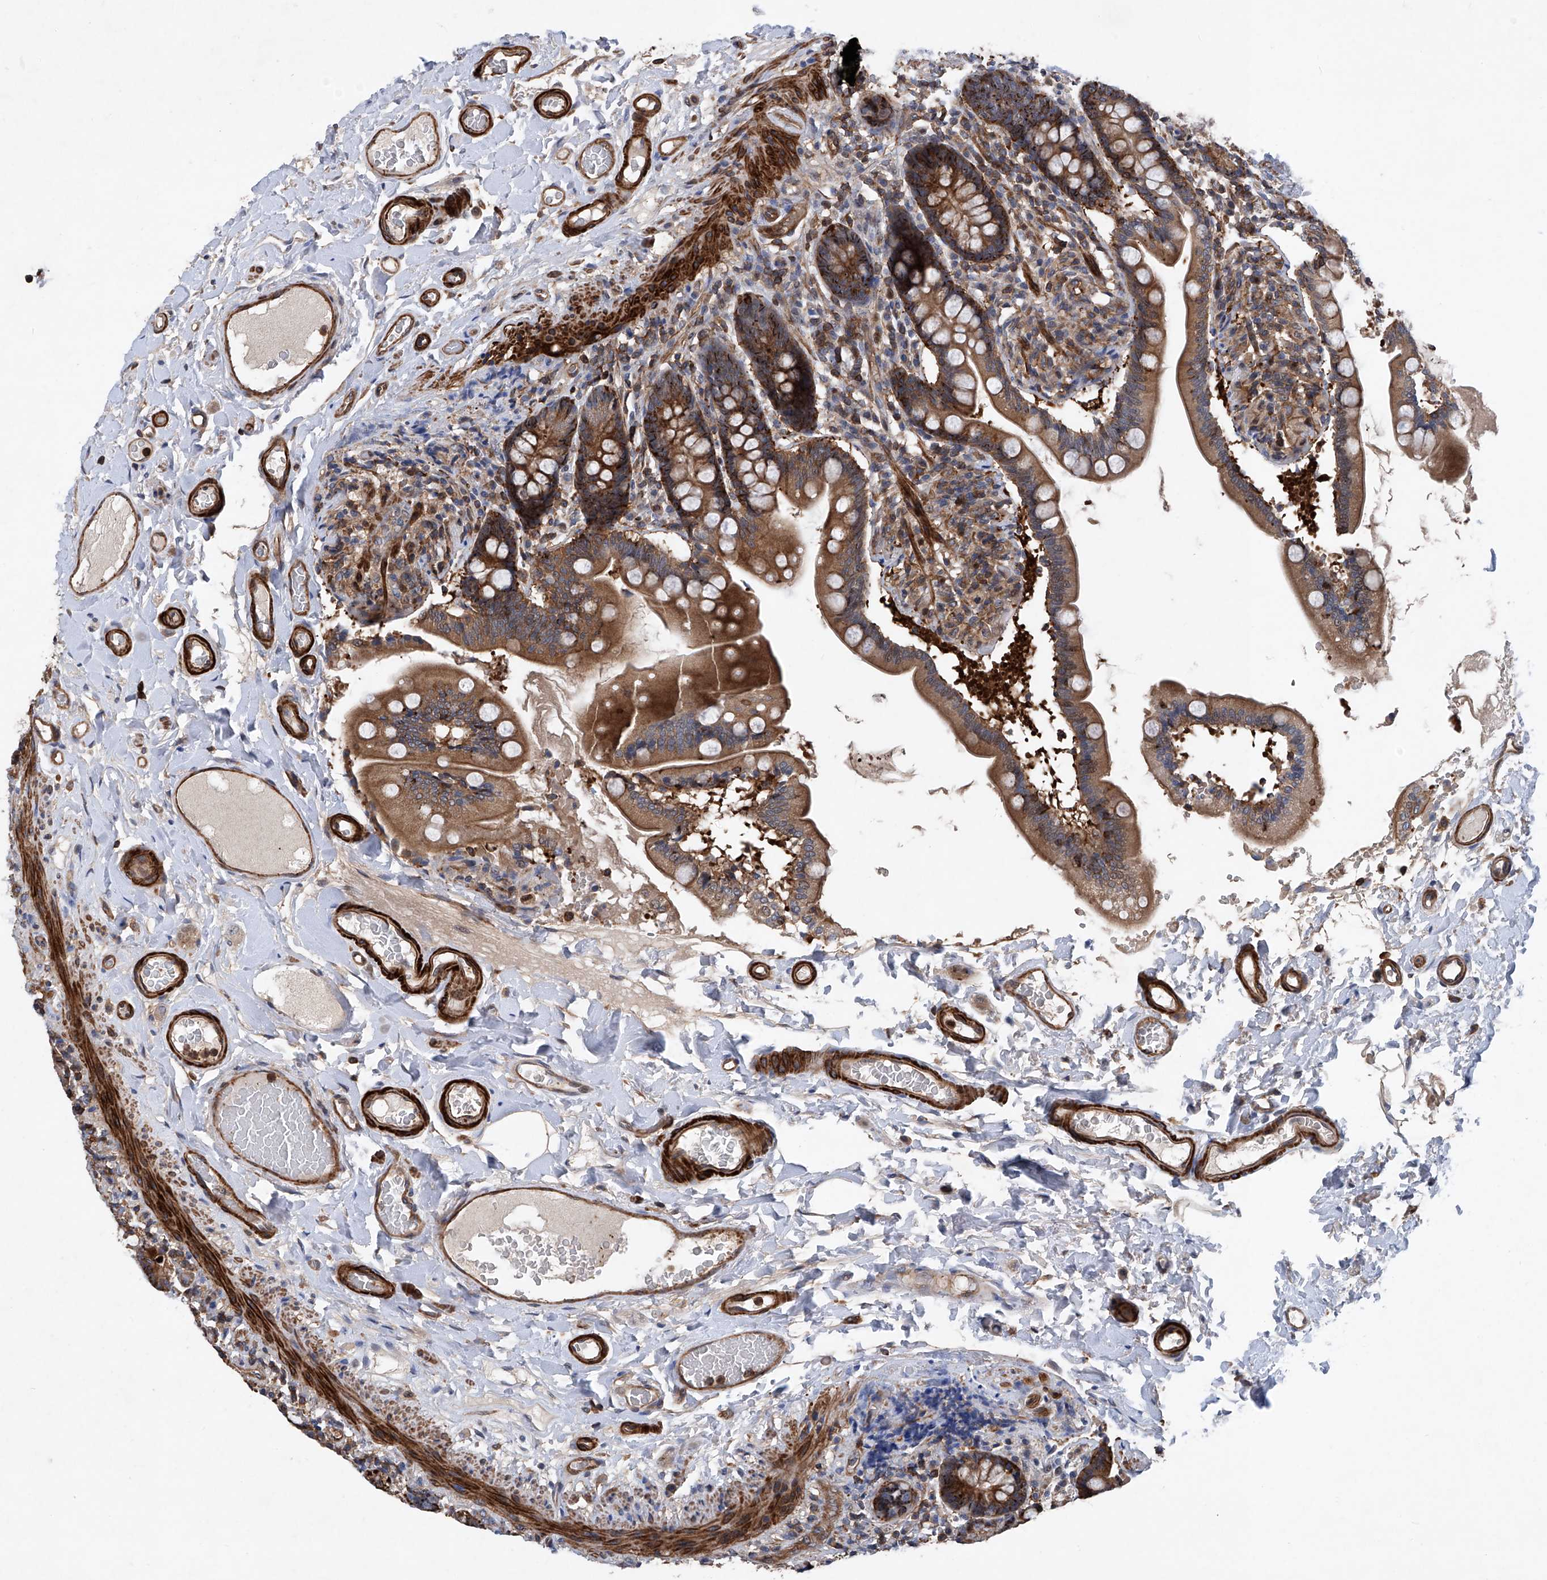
{"staining": {"intensity": "moderate", "quantity": "25%-75%", "location": "cytoplasmic/membranous"}, "tissue": "small intestine", "cell_type": "Glandular cells", "image_type": "normal", "snomed": [{"axis": "morphology", "description": "Normal tissue, NOS"}, {"axis": "topography", "description": "Small intestine"}], "caption": "Small intestine stained with DAB immunohistochemistry (IHC) displays medium levels of moderate cytoplasmic/membranous positivity in approximately 25%-75% of glandular cells.", "gene": "NT5C3A", "patient": {"sex": "female", "age": 64}}